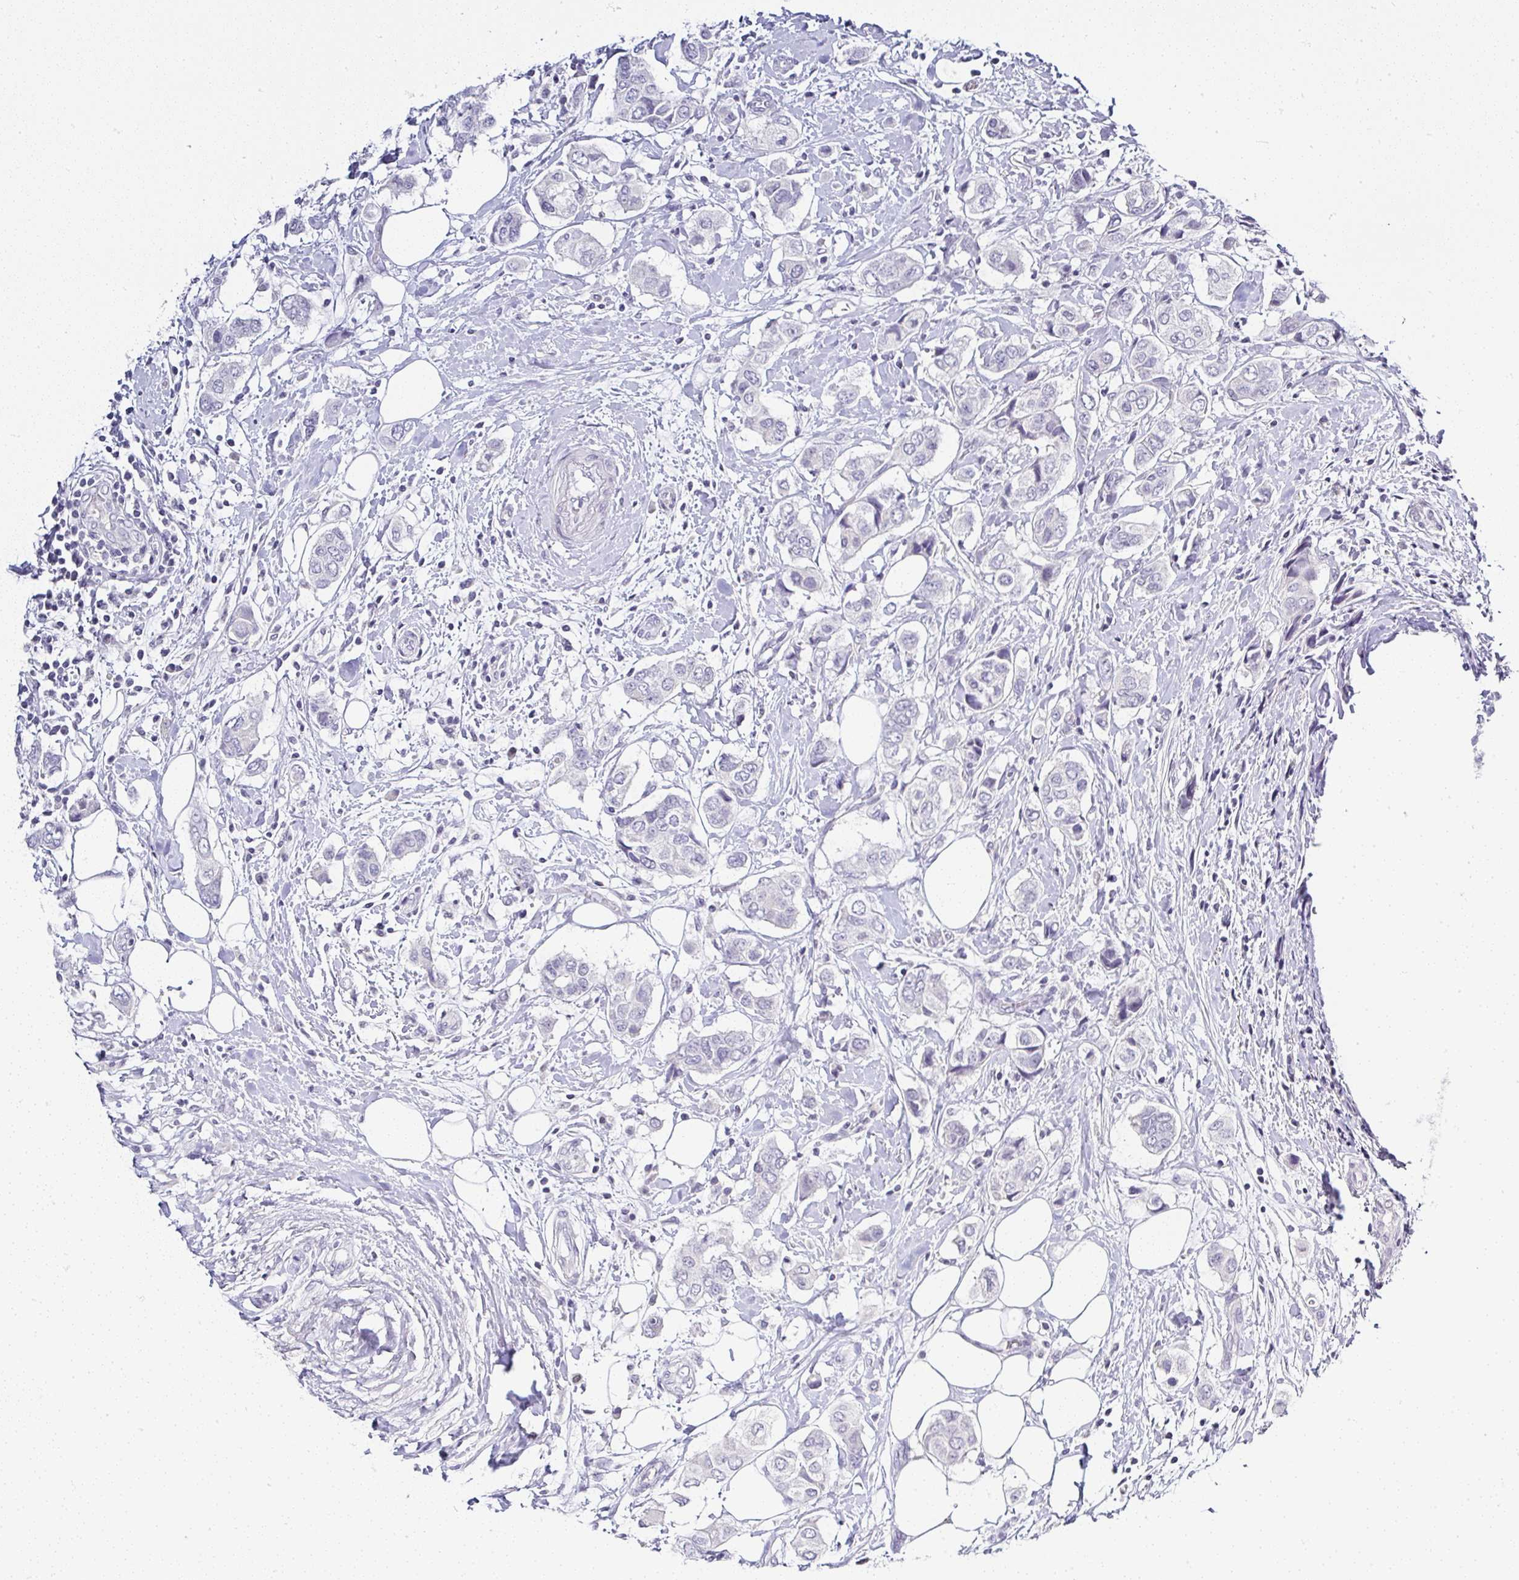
{"staining": {"intensity": "negative", "quantity": "none", "location": "none"}, "tissue": "breast cancer", "cell_type": "Tumor cells", "image_type": "cancer", "snomed": [{"axis": "morphology", "description": "Lobular carcinoma"}, {"axis": "topography", "description": "Breast"}], "caption": "Immunohistochemistry of breast cancer (lobular carcinoma) exhibits no staining in tumor cells. (DAB (3,3'-diaminobenzidine) IHC visualized using brightfield microscopy, high magnification).", "gene": "SERPINB3", "patient": {"sex": "female", "age": 51}}